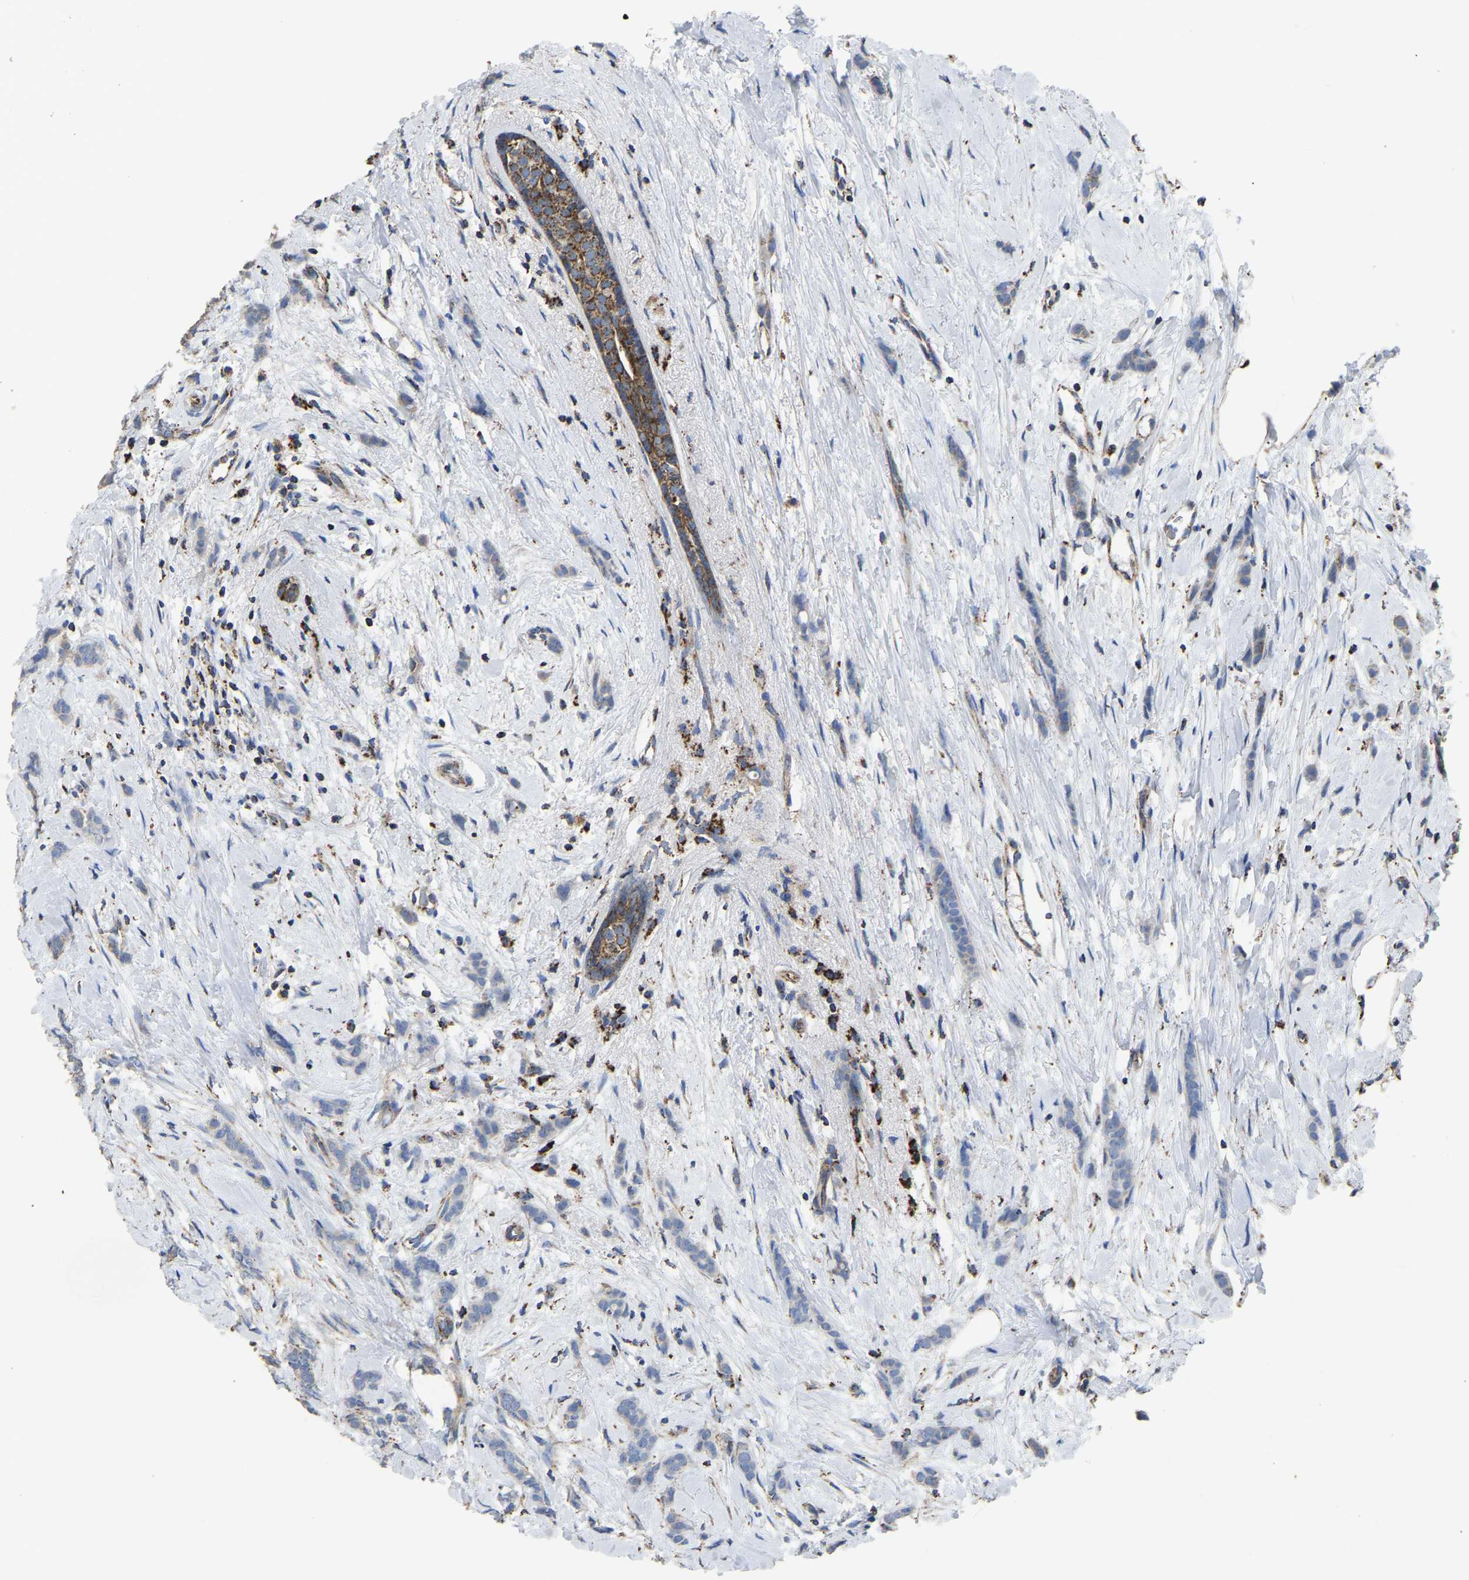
{"staining": {"intensity": "weak", "quantity": "<25%", "location": "cytoplasmic/membranous"}, "tissue": "breast cancer", "cell_type": "Tumor cells", "image_type": "cancer", "snomed": [{"axis": "morphology", "description": "Lobular carcinoma, in situ"}, {"axis": "morphology", "description": "Lobular carcinoma"}, {"axis": "topography", "description": "Breast"}], "caption": "This is an IHC photomicrograph of lobular carcinoma in situ (breast). There is no positivity in tumor cells.", "gene": "ETFA", "patient": {"sex": "female", "age": 41}}